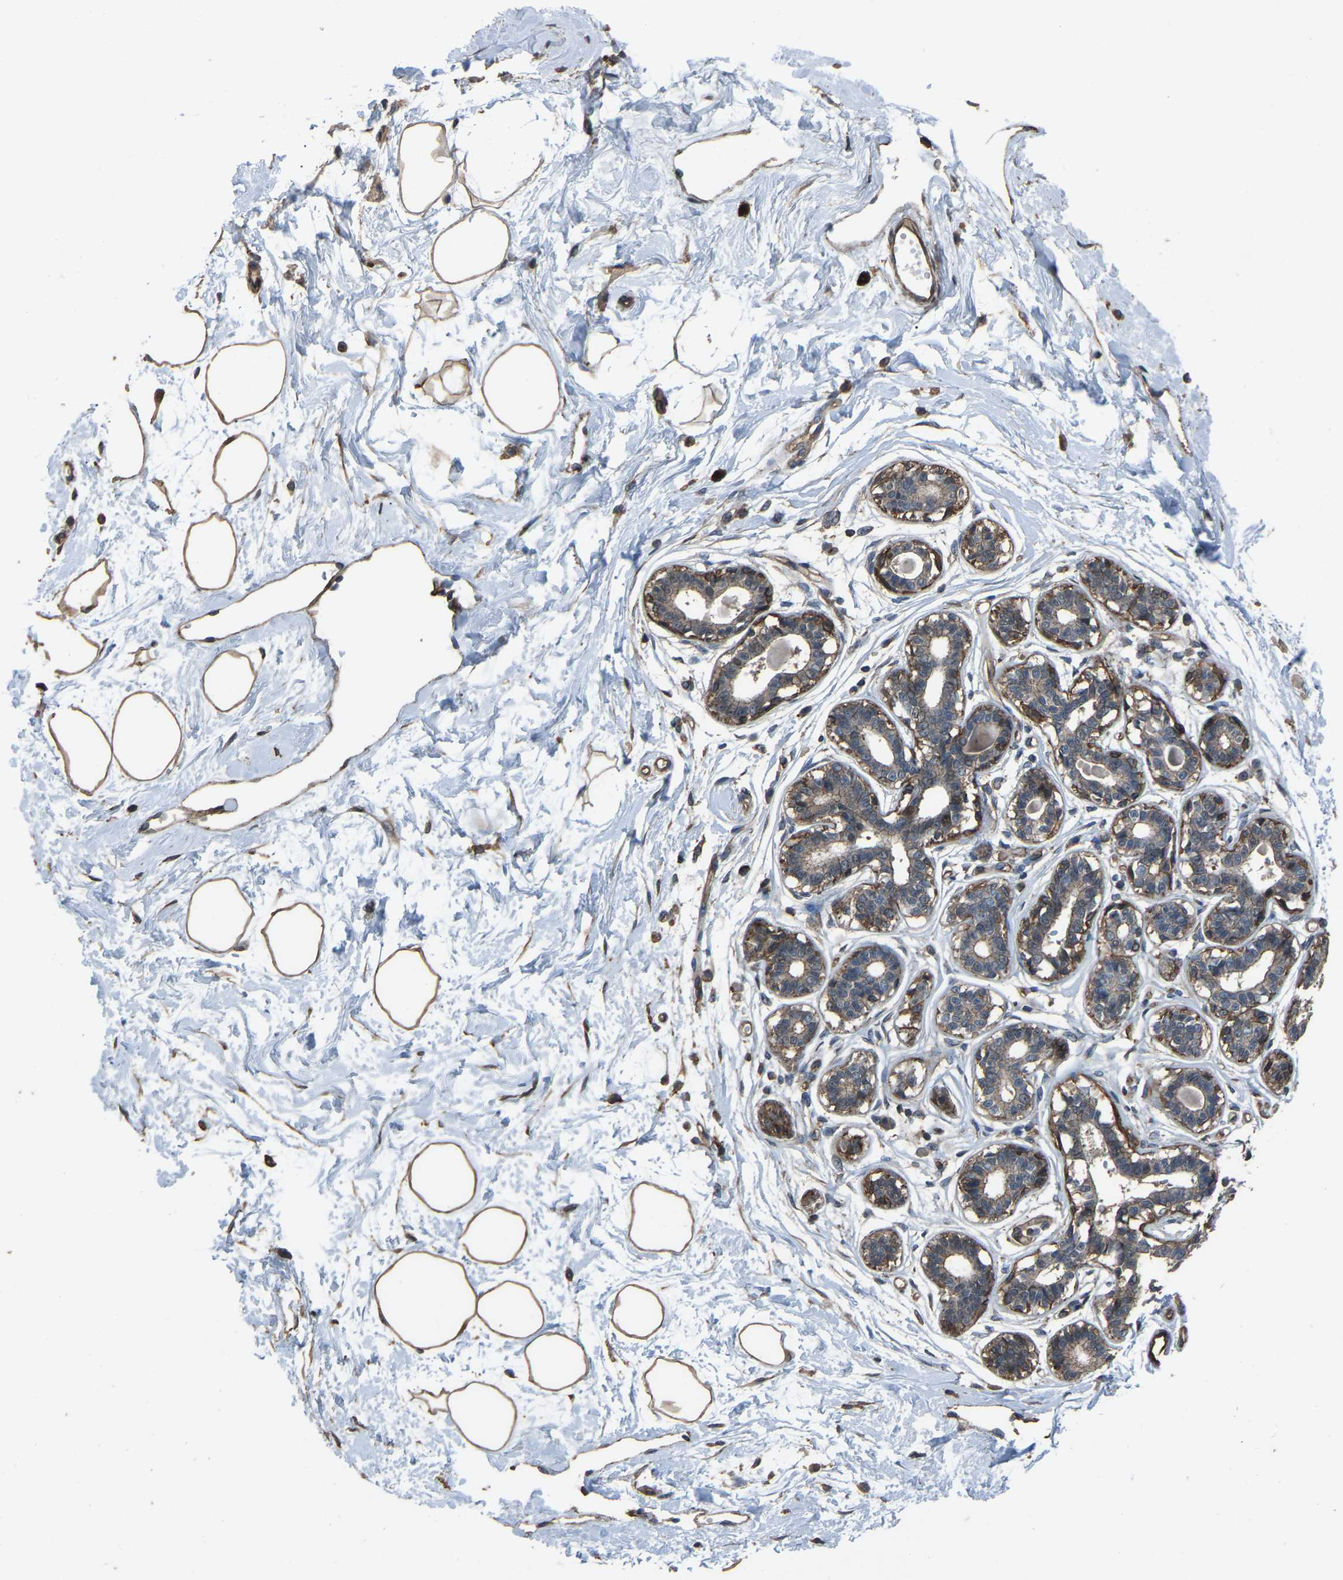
{"staining": {"intensity": "moderate", "quantity": ">75%", "location": "cytoplasmic/membranous"}, "tissue": "breast", "cell_type": "Adipocytes", "image_type": "normal", "snomed": [{"axis": "morphology", "description": "Normal tissue, NOS"}, {"axis": "topography", "description": "Breast"}], "caption": "This micrograph reveals immunohistochemistry staining of unremarkable breast, with medium moderate cytoplasmic/membranous expression in about >75% of adipocytes.", "gene": "SLC4A2", "patient": {"sex": "female", "age": 45}}